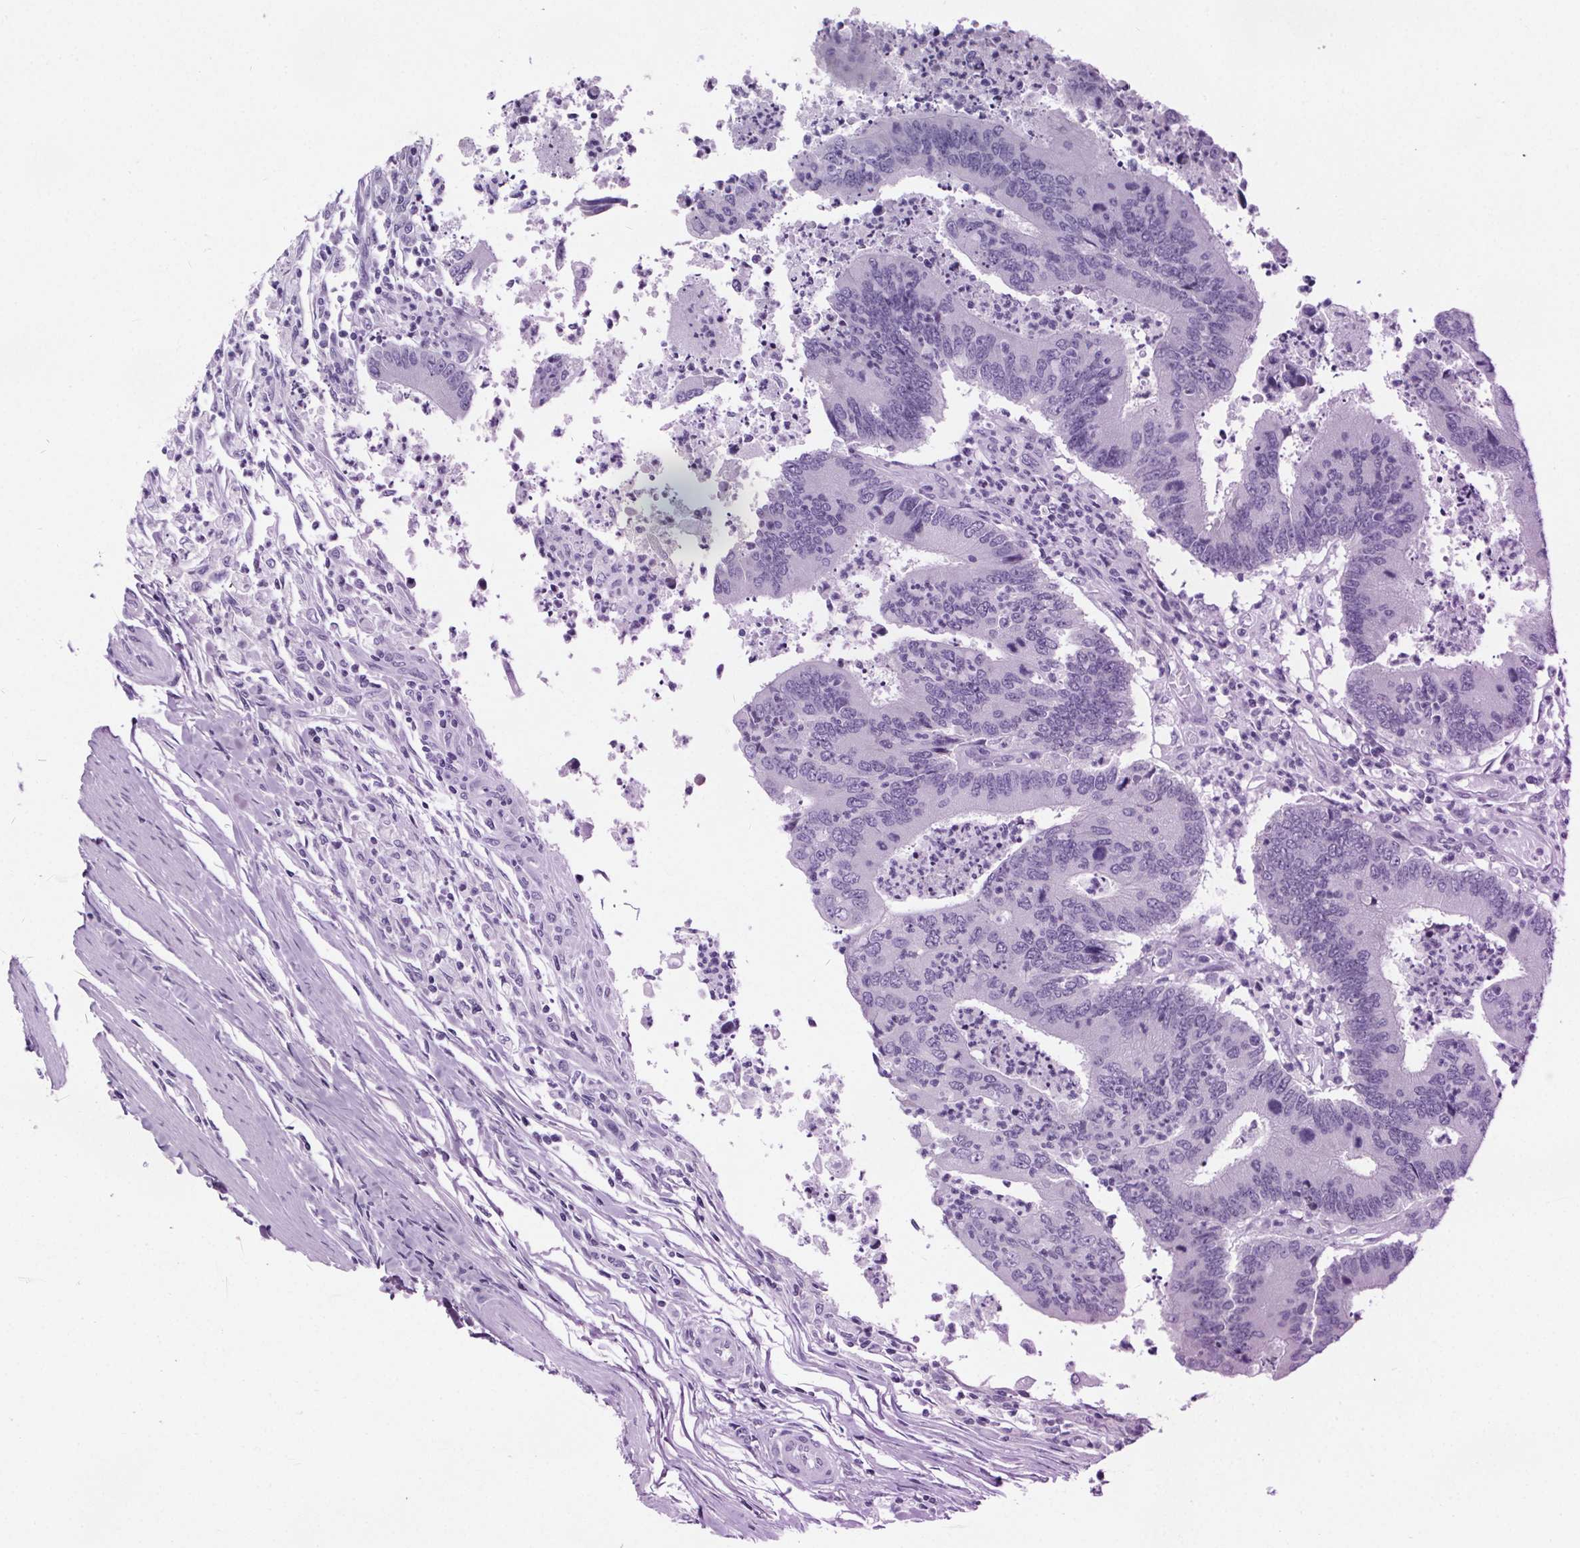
{"staining": {"intensity": "negative", "quantity": "none", "location": "none"}, "tissue": "colorectal cancer", "cell_type": "Tumor cells", "image_type": "cancer", "snomed": [{"axis": "morphology", "description": "Adenocarcinoma, NOS"}, {"axis": "topography", "description": "Colon"}], "caption": "A high-resolution photomicrograph shows immunohistochemistry (IHC) staining of colorectal cancer (adenocarcinoma), which demonstrates no significant staining in tumor cells. Nuclei are stained in blue.", "gene": "CUBN", "patient": {"sex": "female", "age": 67}}